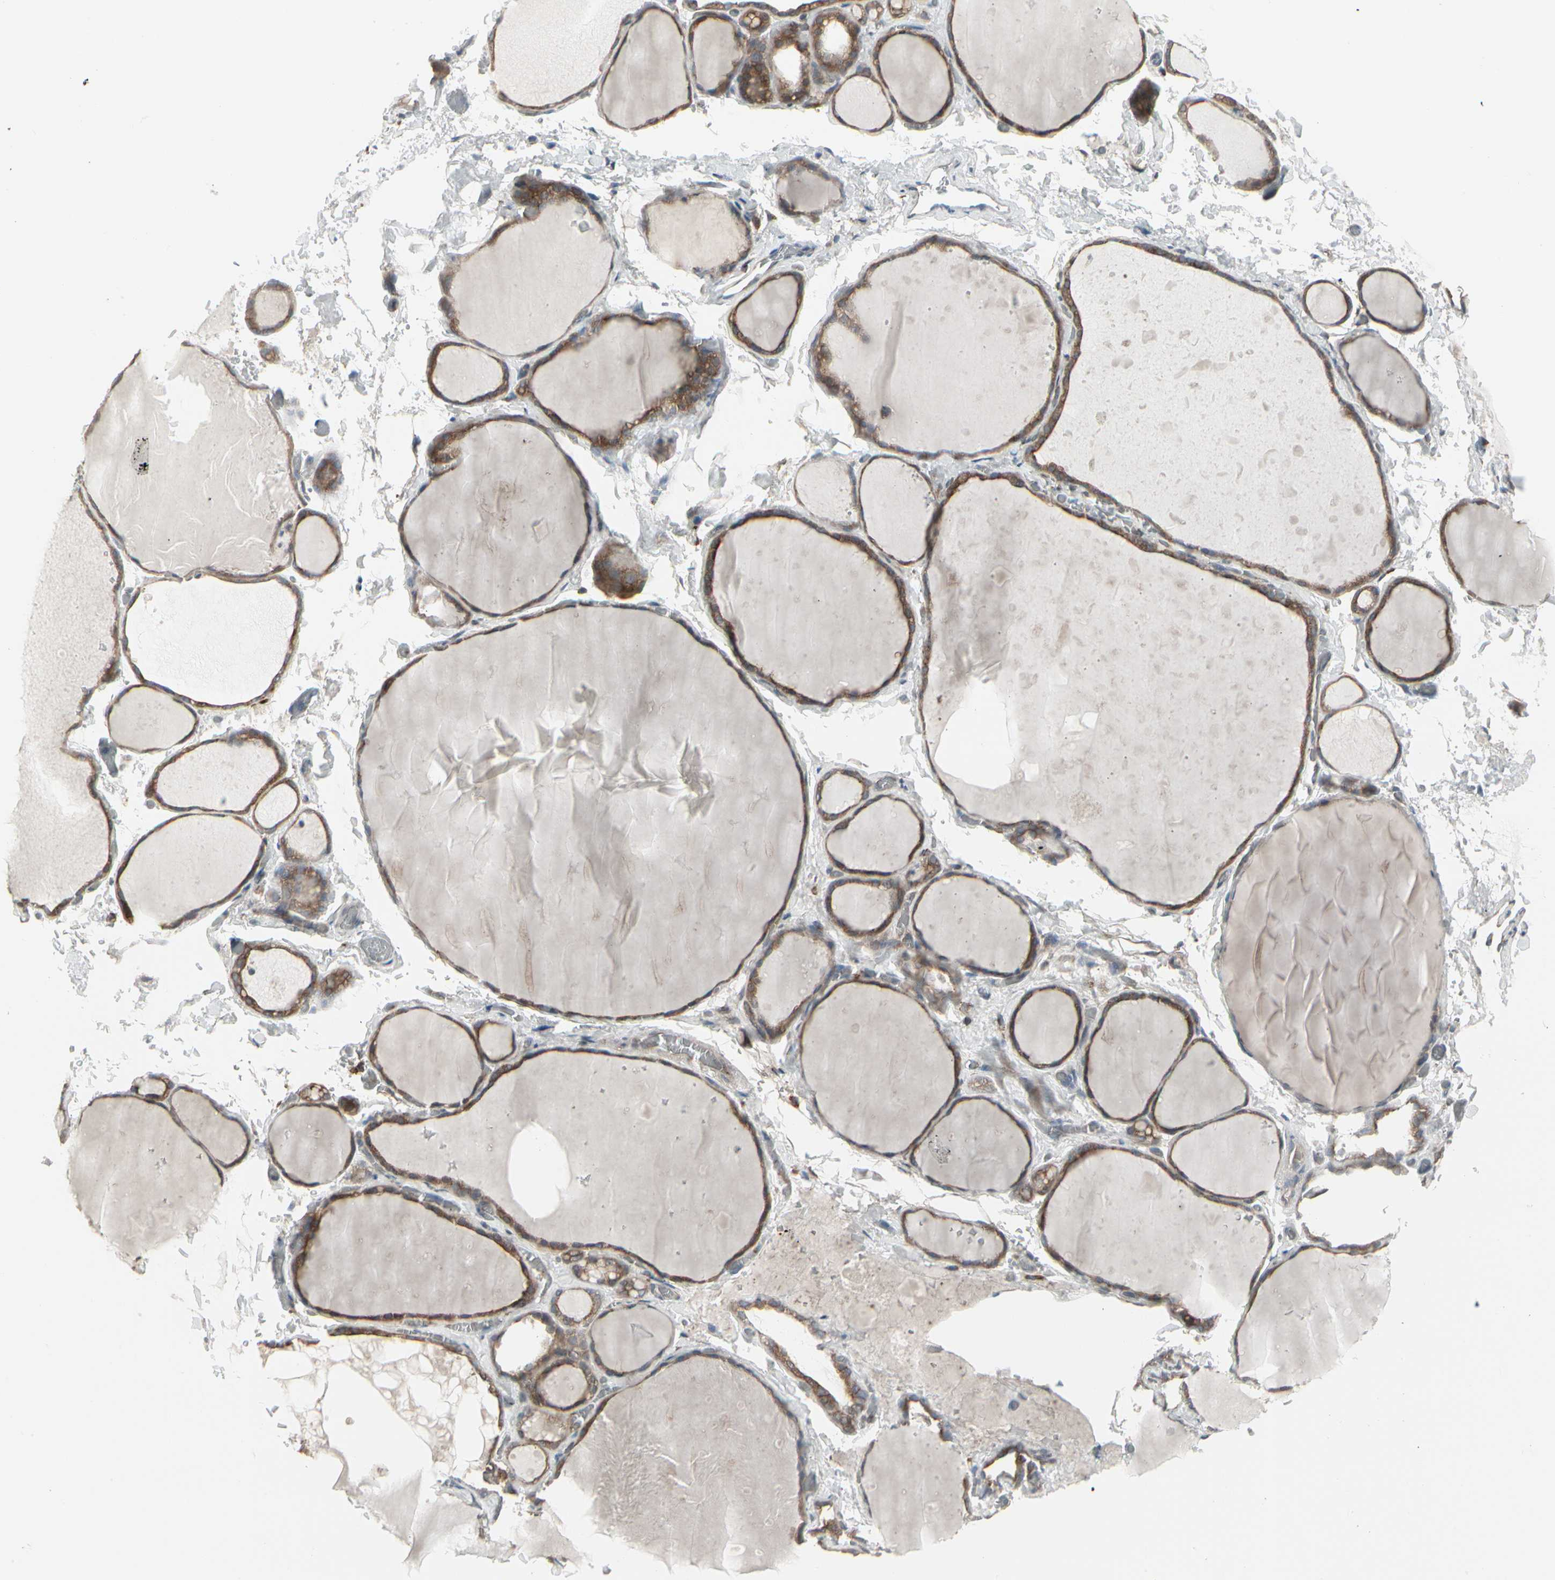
{"staining": {"intensity": "moderate", "quantity": ">75%", "location": "cytoplasmic/membranous"}, "tissue": "thyroid gland", "cell_type": "Glandular cells", "image_type": "normal", "snomed": [{"axis": "morphology", "description": "Normal tissue, NOS"}, {"axis": "topography", "description": "Thyroid gland"}], "caption": "About >75% of glandular cells in unremarkable human thyroid gland display moderate cytoplasmic/membranous protein expression as visualized by brown immunohistochemical staining.", "gene": "EPS15", "patient": {"sex": "male", "age": 76}}